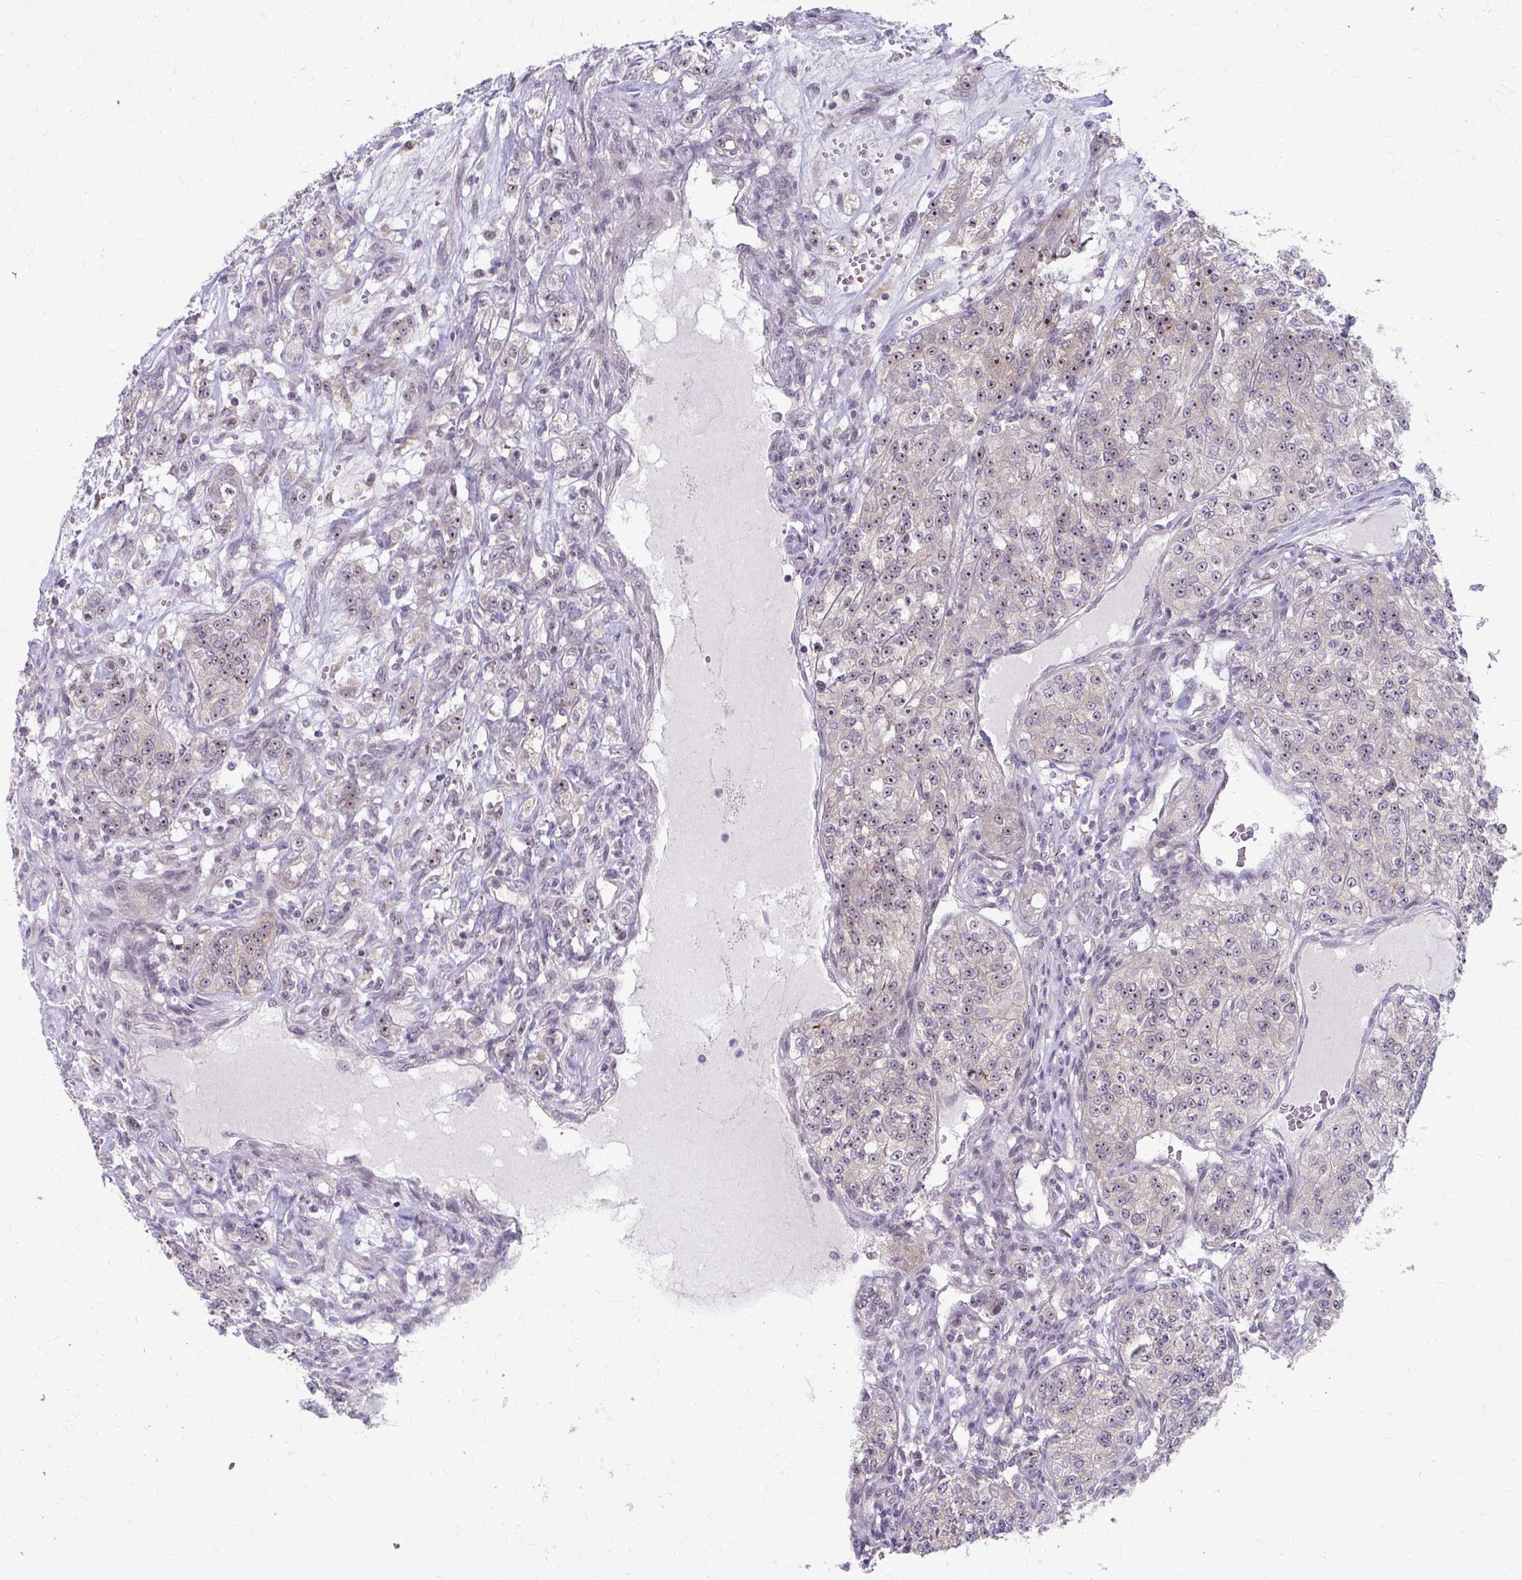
{"staining": {"intensity": "moderate", "quantity": ">75%", "location": "nuclear"}, "tissue": "renal cancer", "cell_type": "Tumor cells", "image_type": "cancer", "snomed": [{"axis": "morphology", "description": "Adenocarcinoma, NOS"}, {"axis": "topography", "description": "Kidney"}], "caption": "Approximately >75% of tumor cells in adenocarcinoma (renal) demonstrate moderate nuclear protein positivity as visualized by brown immunohistochemical staining.", "gene": "NUDT16", "patient": {"sex": "female", "age": 63}}